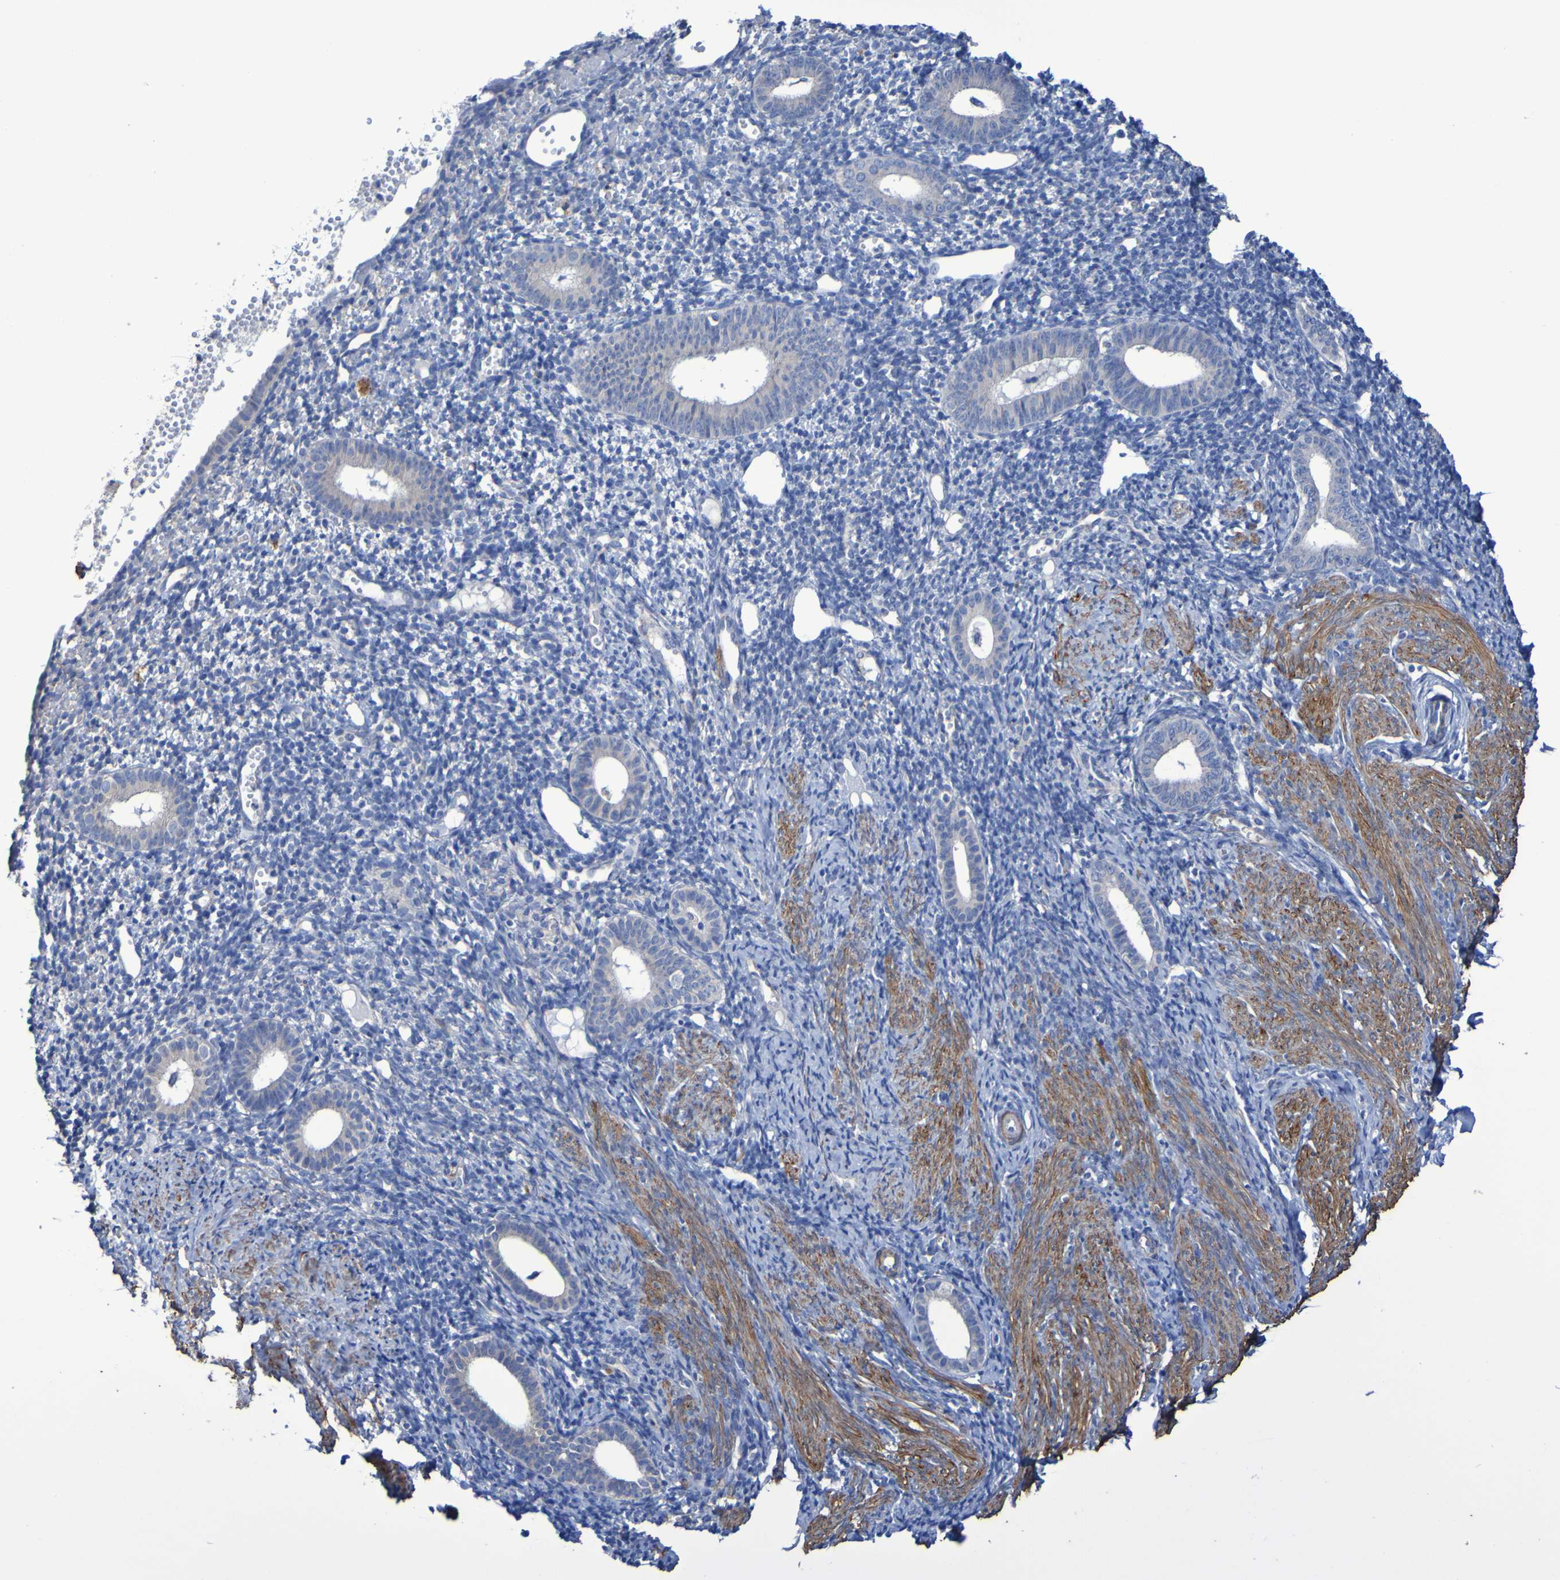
{"staining": {"intensity": "negative", "quantity": "none", "location": "none"}, "tissue": "endometrium", "cell_type": "Cells in endometrial stroma", "image_type": "normal", "snomed": [{"axis": "morphology", "description": "Normal tissue, NOS"}, {"axis": "topography", "description": "Endometrium"}], "caption": "High power microscopy micrograph of an IHC micrograph of benign endometrium, revealing no significant positivity in cells in endometrial stroma. Nuclei are stained in blue.", "gene": "SRPRB", "patient": {"sex": "female", "age": 50}}